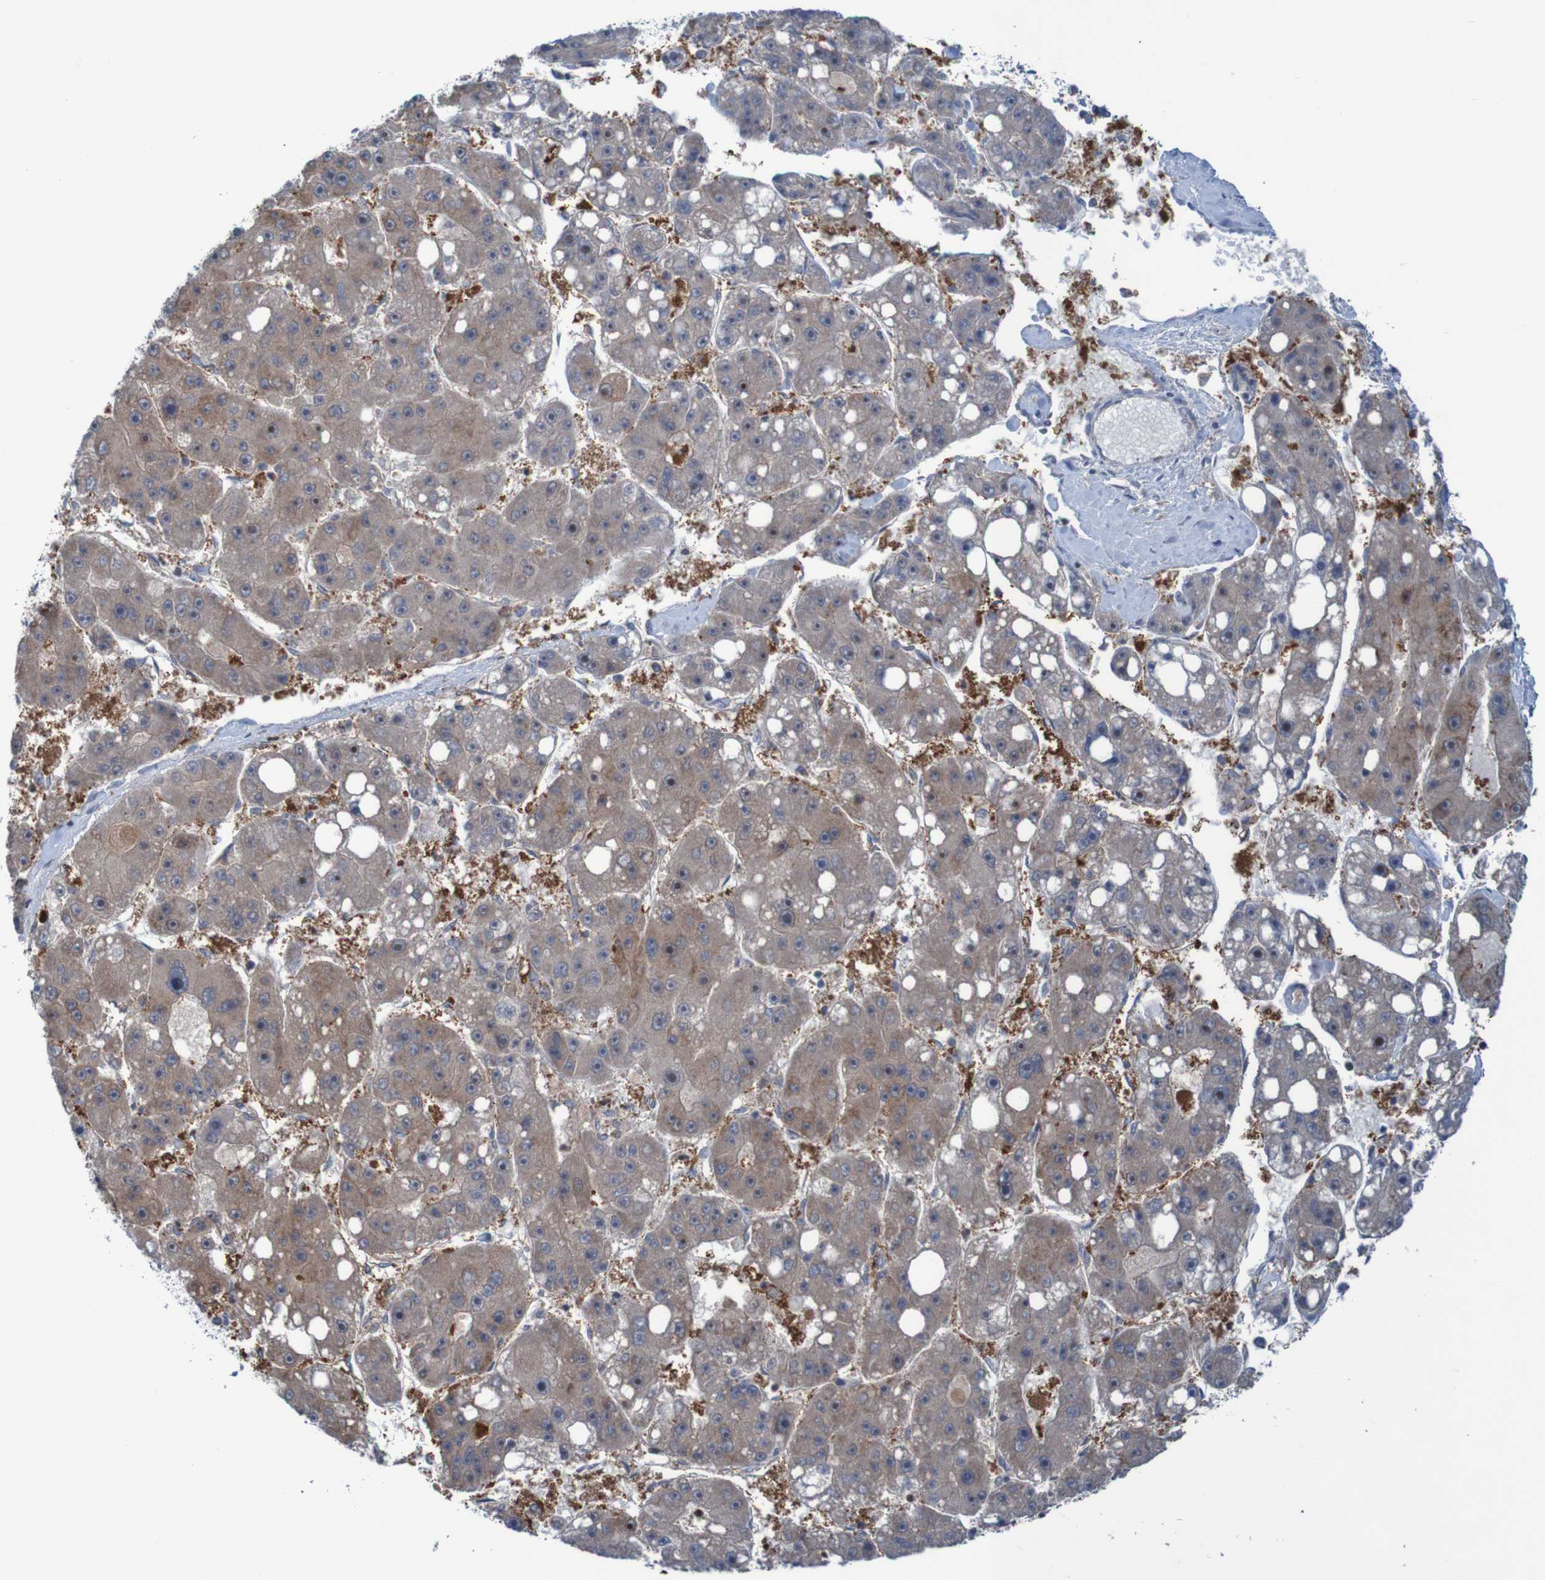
{"staining": {"intensity": "moderate", "quantity": "25%-75%", "location": "cytoplasmic/membranous,nuclear"}, "tissue": "liver cancer", "cell_type": "Tumor cells", "image_type": "cancer", "snomed": [{"axis": "morphology", "description": "Carcinoma, Hepatocellular, NOS"}, {"axis": "topography", "description": "Liver"}], "caption": "Liver cancer tissue demonstrates moderate cytoplasmic/membranous and nuclear expression in approximately 25%-75% of tumor cells, visualized by immunohistochemistry. (Brightfield microscopy of DAB IHC at high magnification).", "gene": "ANGPT4", "patient": {"sex": "female", "age": 61}}